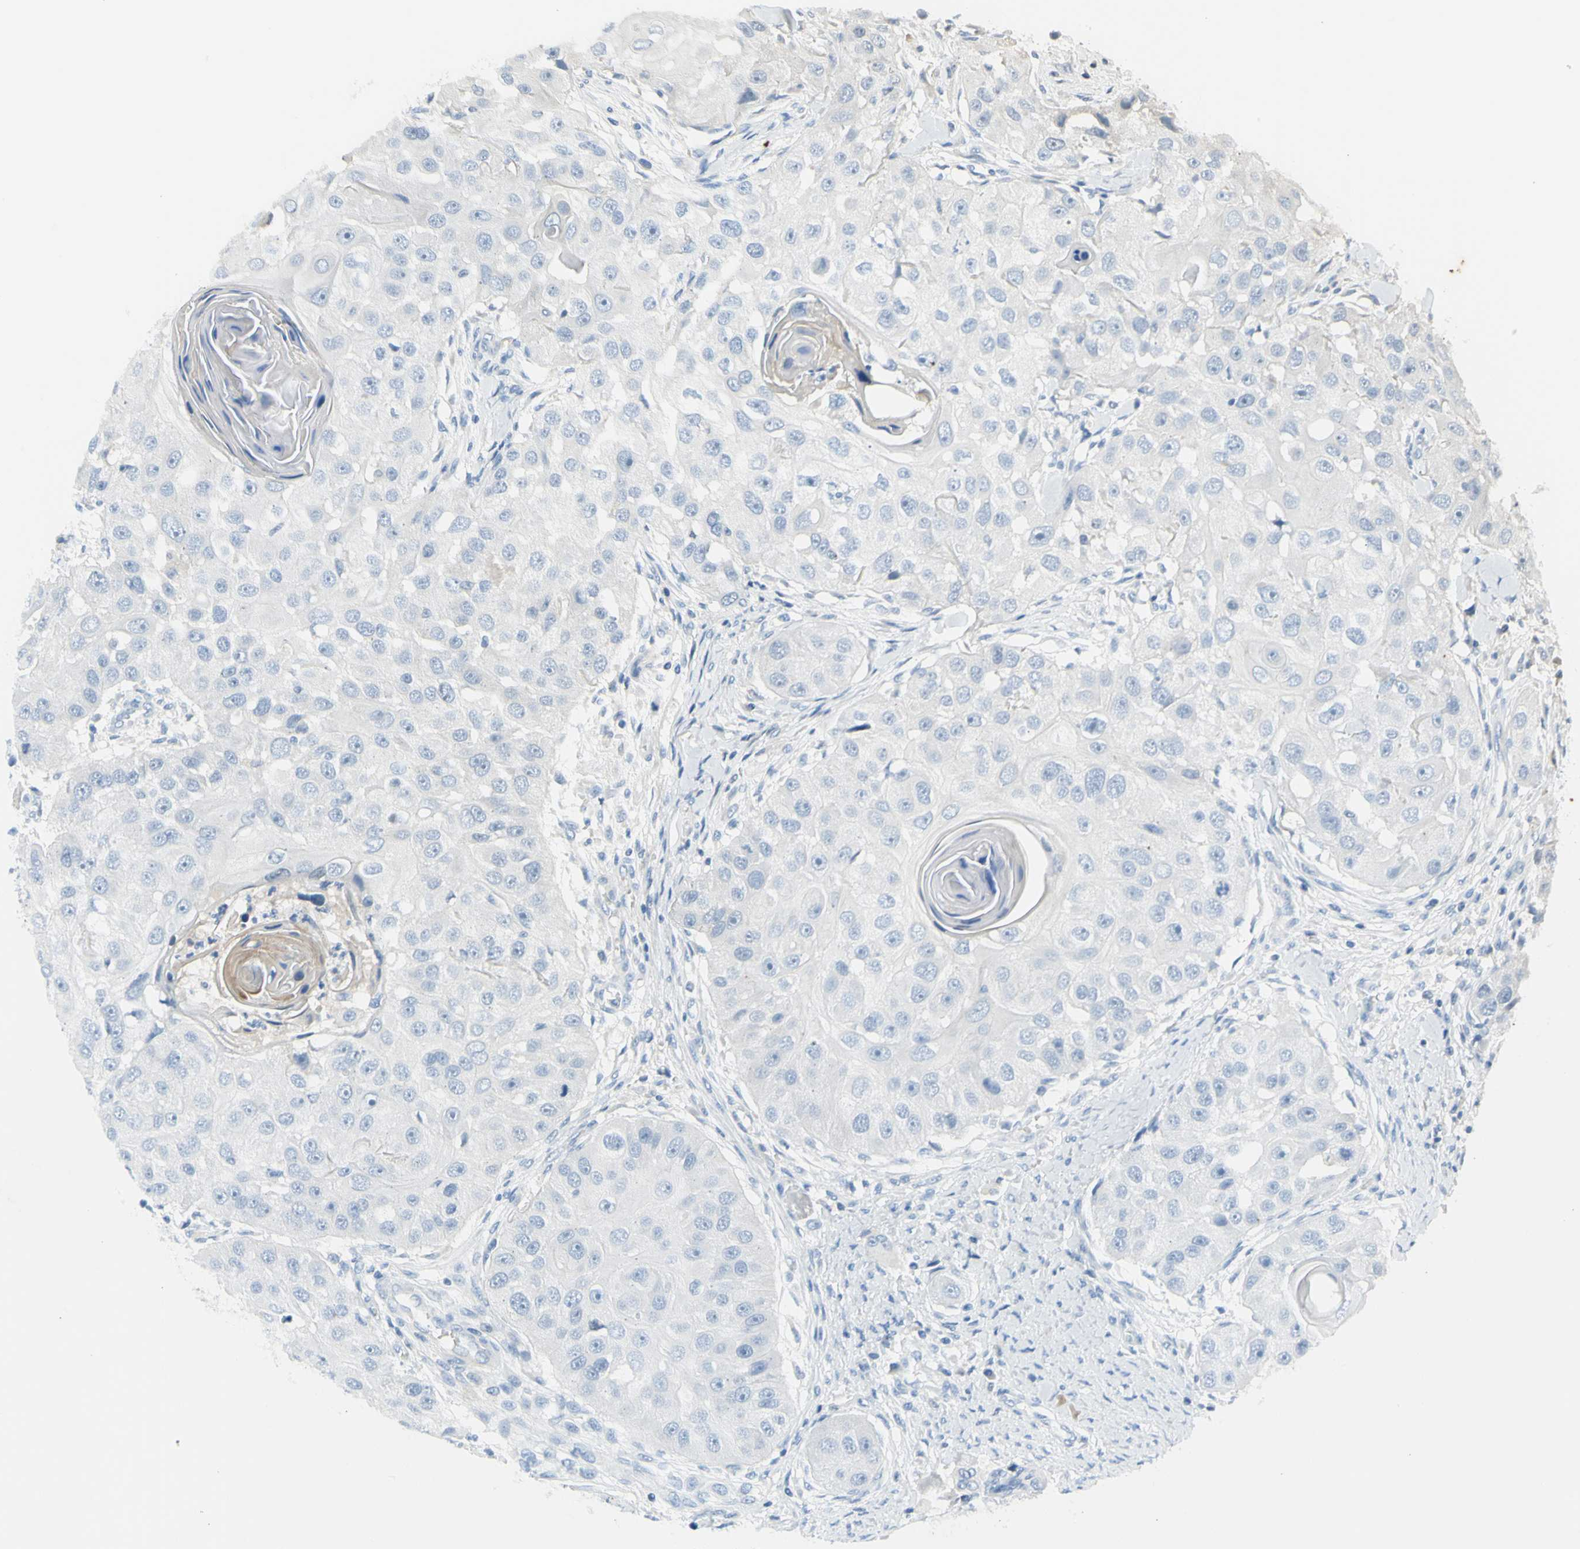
{"staining": {"intensity": "negative", "quantity": "none", "location": "none"}, "tissue": "head and neck cancer", "cell_type": "Tumor cells", "image_type": "cancer", "snomed": [{"axis": "morphology", "description": "Normal tissue, NOS"}, {"axis": "morphology", "description": "Squamous cell carcinoma, NOS"}, {"axis": "topography", "description": "Skeletal muscle"}, {"axis": "topography", "description": "Head-Neck"}], "caption": "Immunohistochemistry image of neoplastic tissue: human head and neck cancer stained with DAB (3,3'-diaminobenzidine) reveals no significant protein staining in tumor cells.", "gene": "NPHP3", "patient": {"sex": "male", "age": 51}}